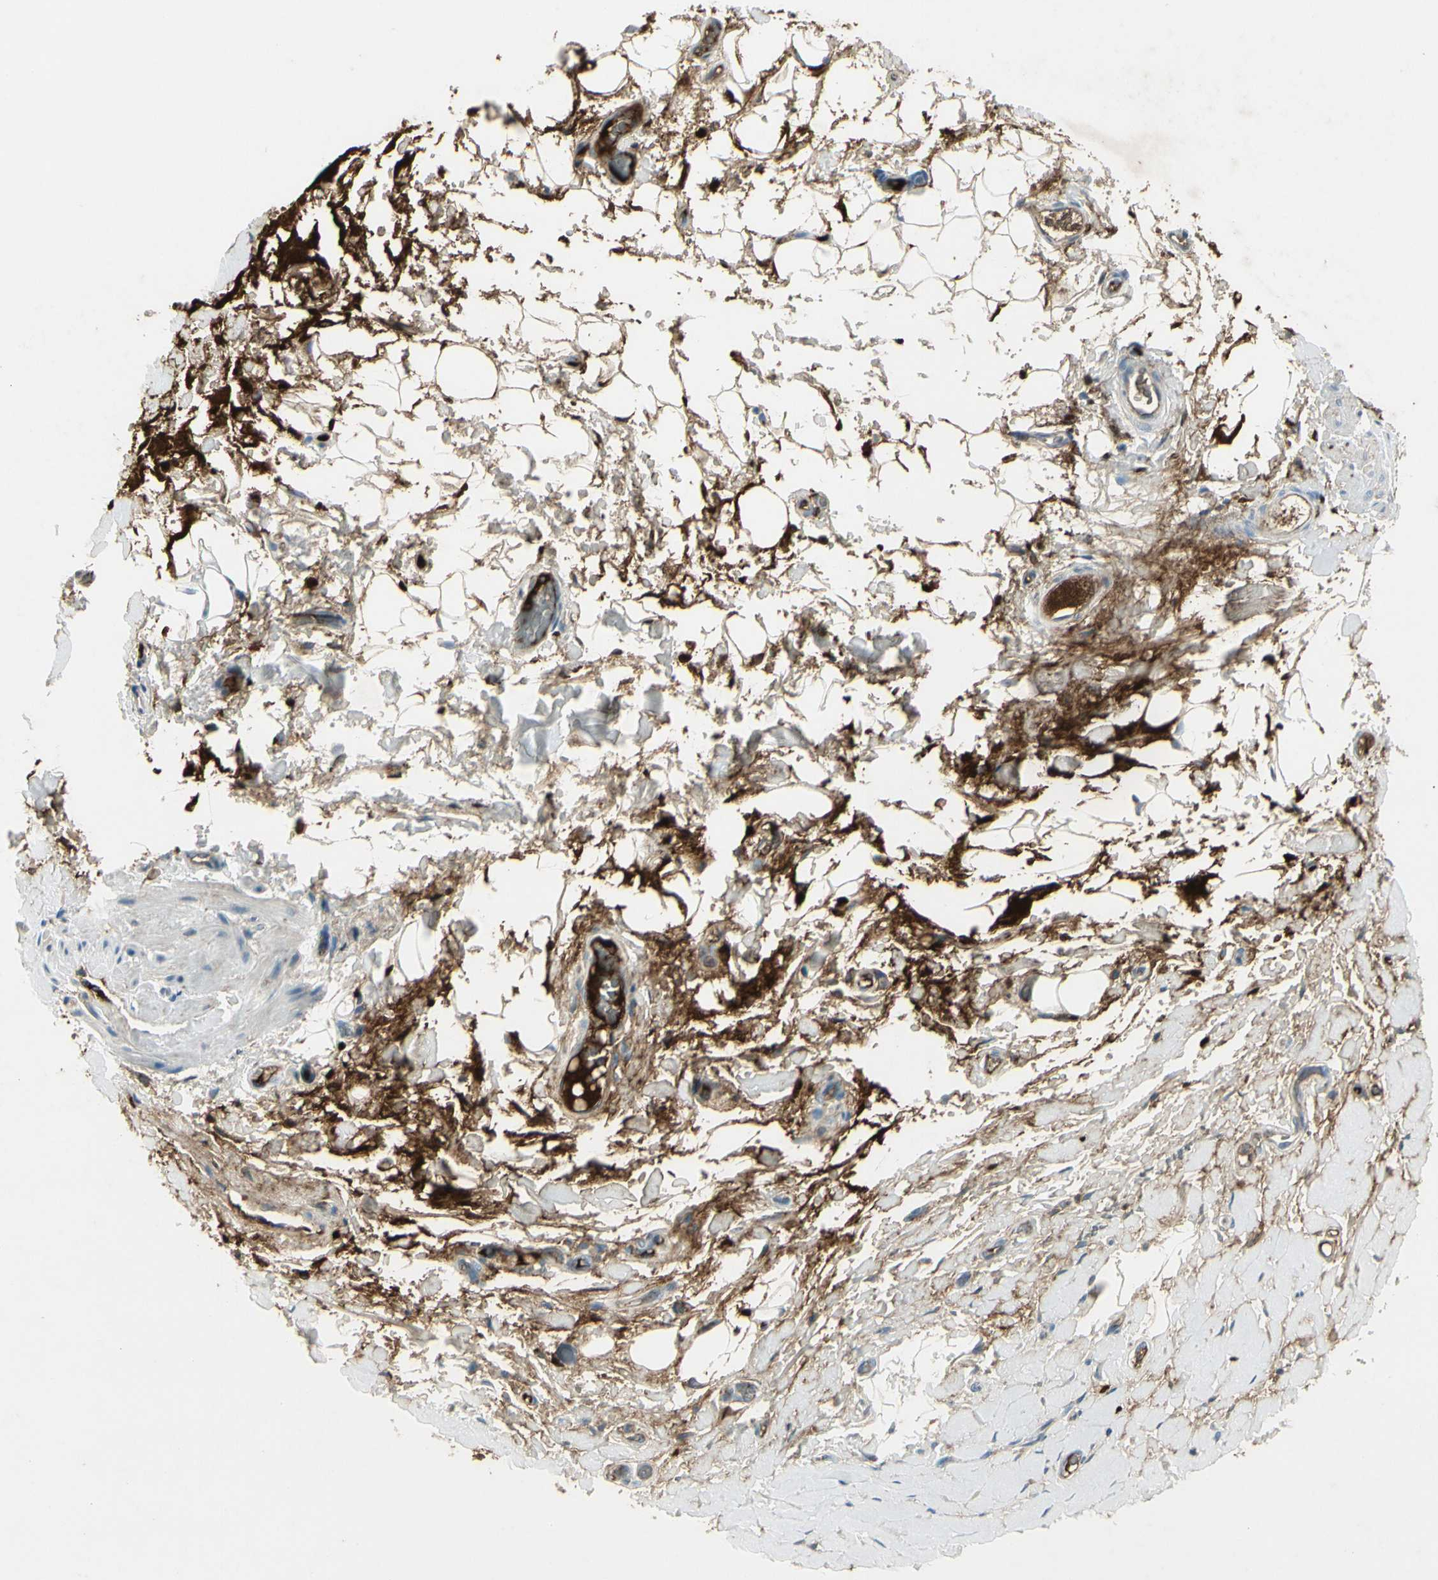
{"staining": {"intensity": "moderate", "quantity": ">75%", "location": "cytoplasmic/membranous"}, "tissue": "adipose tissue", "cell_type": "Adipocytes", "image_type": "normal", "snomed": [{"axis": "morphology", "description": "Normal tissue, NOS"}, {"axis": "morphology", "description": "Adenocarcinoma, NOS"}, {"axis": "topography", "description": "Esophagus"}], "caption": "Protein staining of unremarkable adipose tissue shows moderate cytoplasmic/membranous positivity in about >75% of adipocytes. (IHC, brightfield microscopy, high magnification).", "gene": "IGHM", "patient": {"sex": "male", "age": 62}}